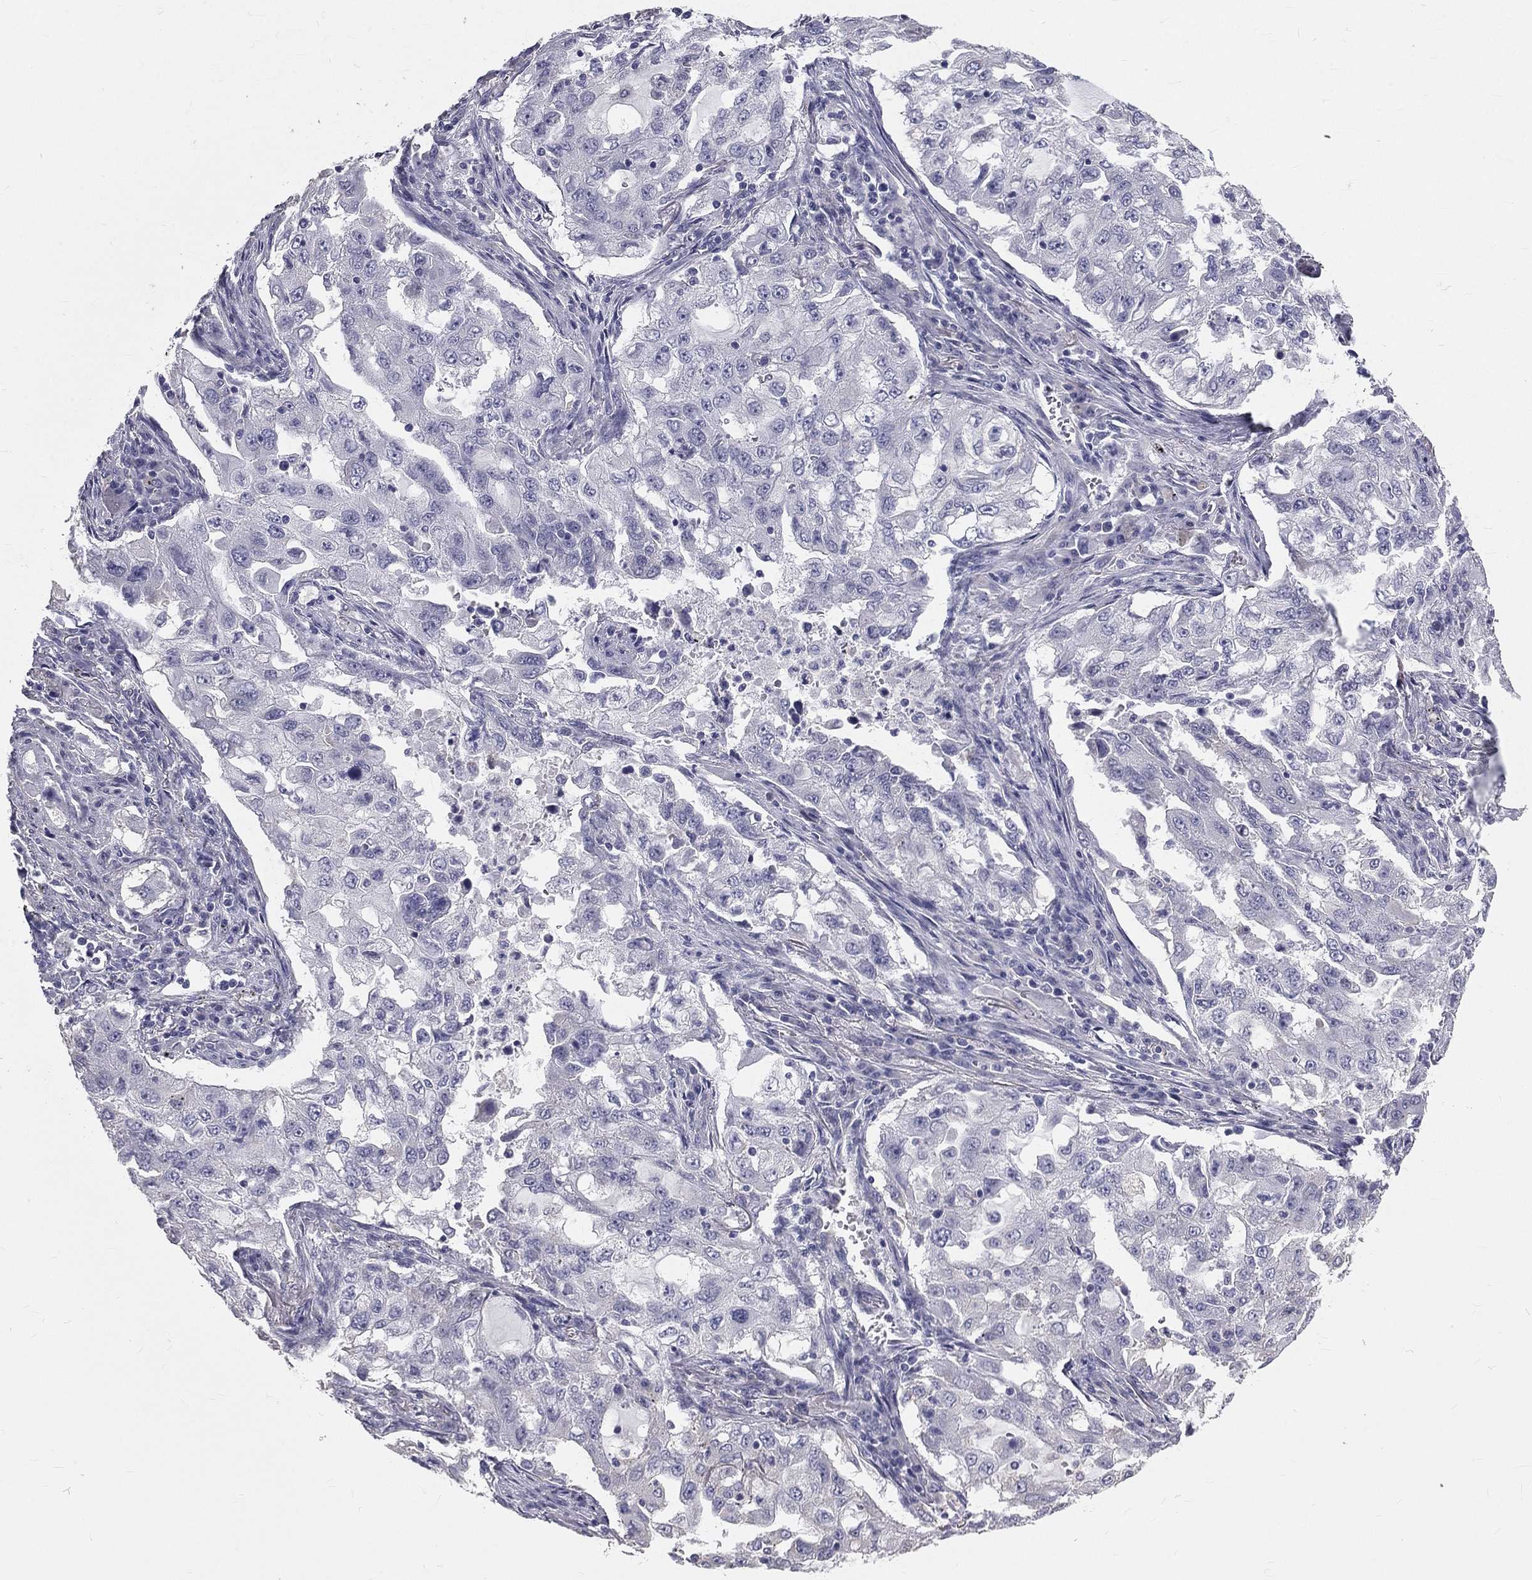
{"staining": {"intensity": "negative", "quantity": "none", "location": "none"}, "tissue": "lung cancer", "cell_type": "Tumor cells", "image_type": "cancer", "snomed": [{"axis": "morphology", "description": "Adenocarcinoma, NOS"}, {"axis": "topography", "description": "Lung"}], "caption": "Micrograph shows no protein positivity in tumor cells of adenocarcinoma (lung) tissue. (DAB (3,3'-diaminobenzidine) immunohistochemistry, high magnification).", "gene": "MUC13", "patient": {"sex": "female", "age": 61}}